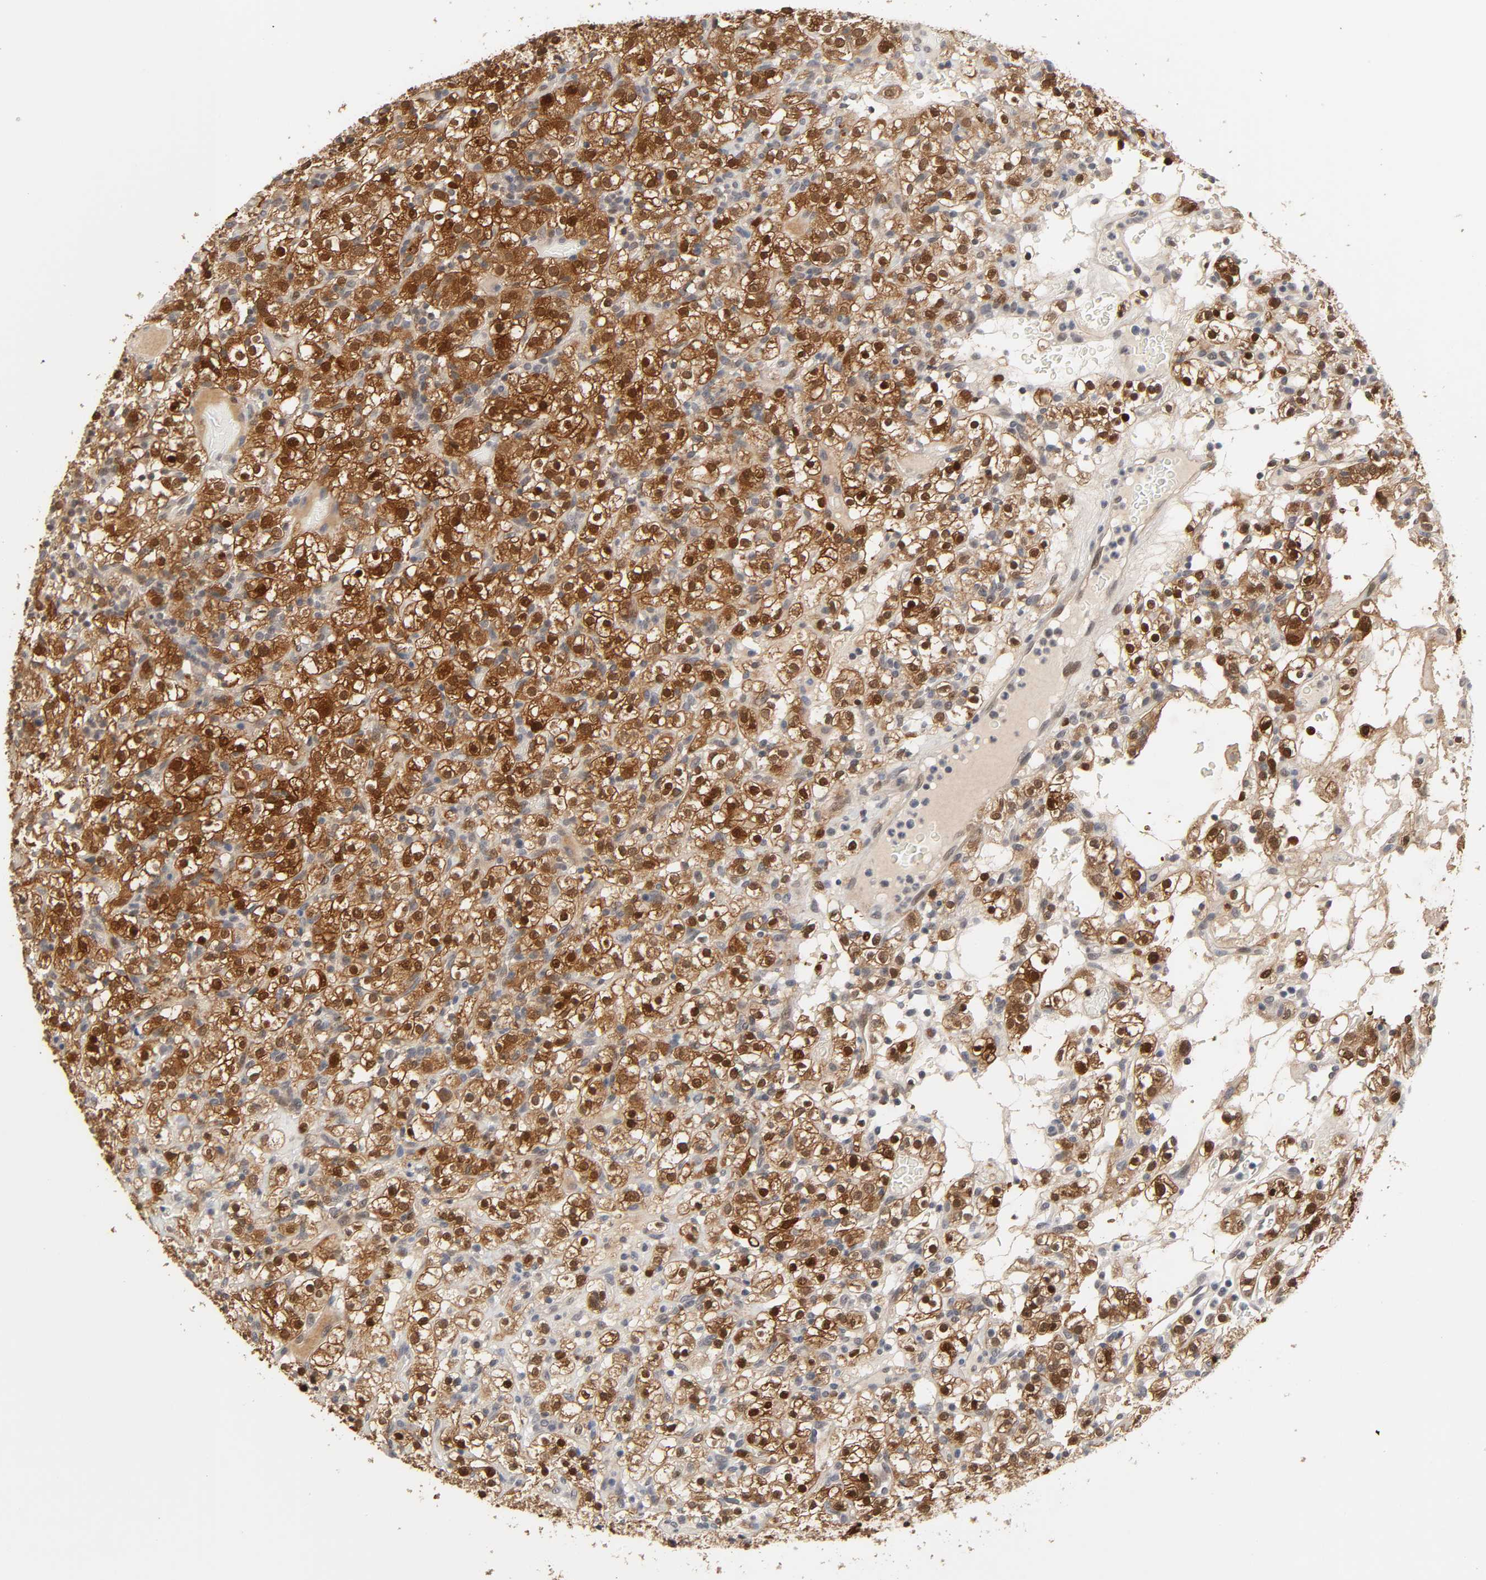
{"staining": {"intensity": "strong", "quantity": ">75%", "location": "cytoplasmic/membranous,nuclear"}, "tissue": "renal cancer", "cell_type": "Tumor cells", "image_type": "cancer", "snomed": [{"axis": "morphology", "description": "Normal tissue, NOS"}, {"axis": "morphology", "description": "Adenocarcinoma, NOS"}, {"axis": "topography", "description": "Kidney"}], "caption": "Strong cytoplasmic/membranous and nuclear positivity for a protein is identified in about >75% of tumor cells of adenocarcinoma (renal) using immunohistochemistry (IHC).", "gene": "HTR1E", "patient": {"sex": "female", "age": 72}}